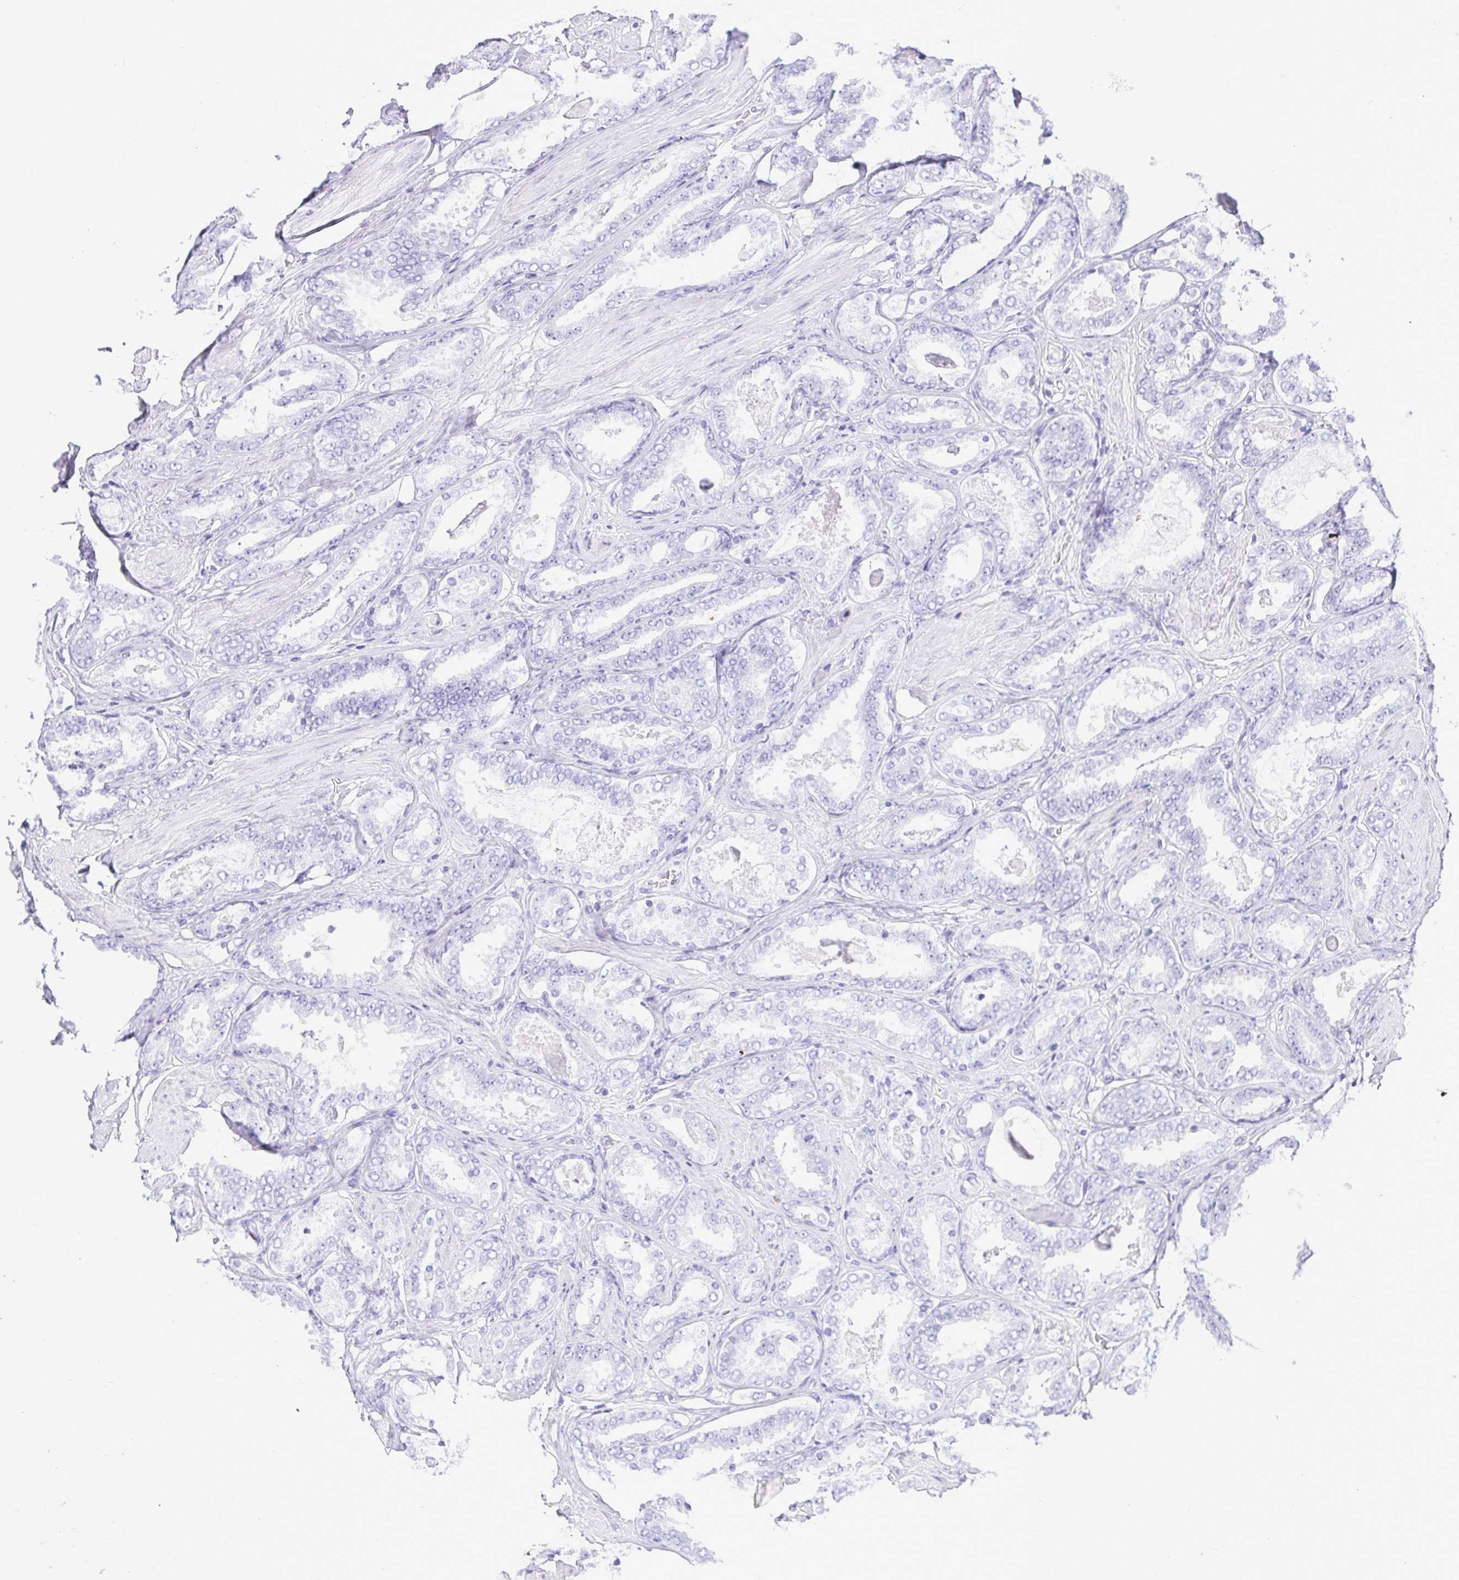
{"staining": {"intensity": "negative", "quantity": "none", "location": "none"}, "tissue": "prostate cancer", "cell_type": "Tumor cells", "image_type": "cancer", "snomed": [{"axis": "morphology", "description": "Adenocarcinoma, High grade"}, {"axis": "topography", "description": "Prostate"}], "caption": "Immunohistochemistry of human high-grade adenocarcinoma (prostate) exhibits no positivity in tumor cells. (DAB (3,3'-diaminobenzidine) immunohistochemistry visualized using brightfield microscopy, high magnification).", "gene": "CDSN", "patient": {"sex": "male", "age": 63}}